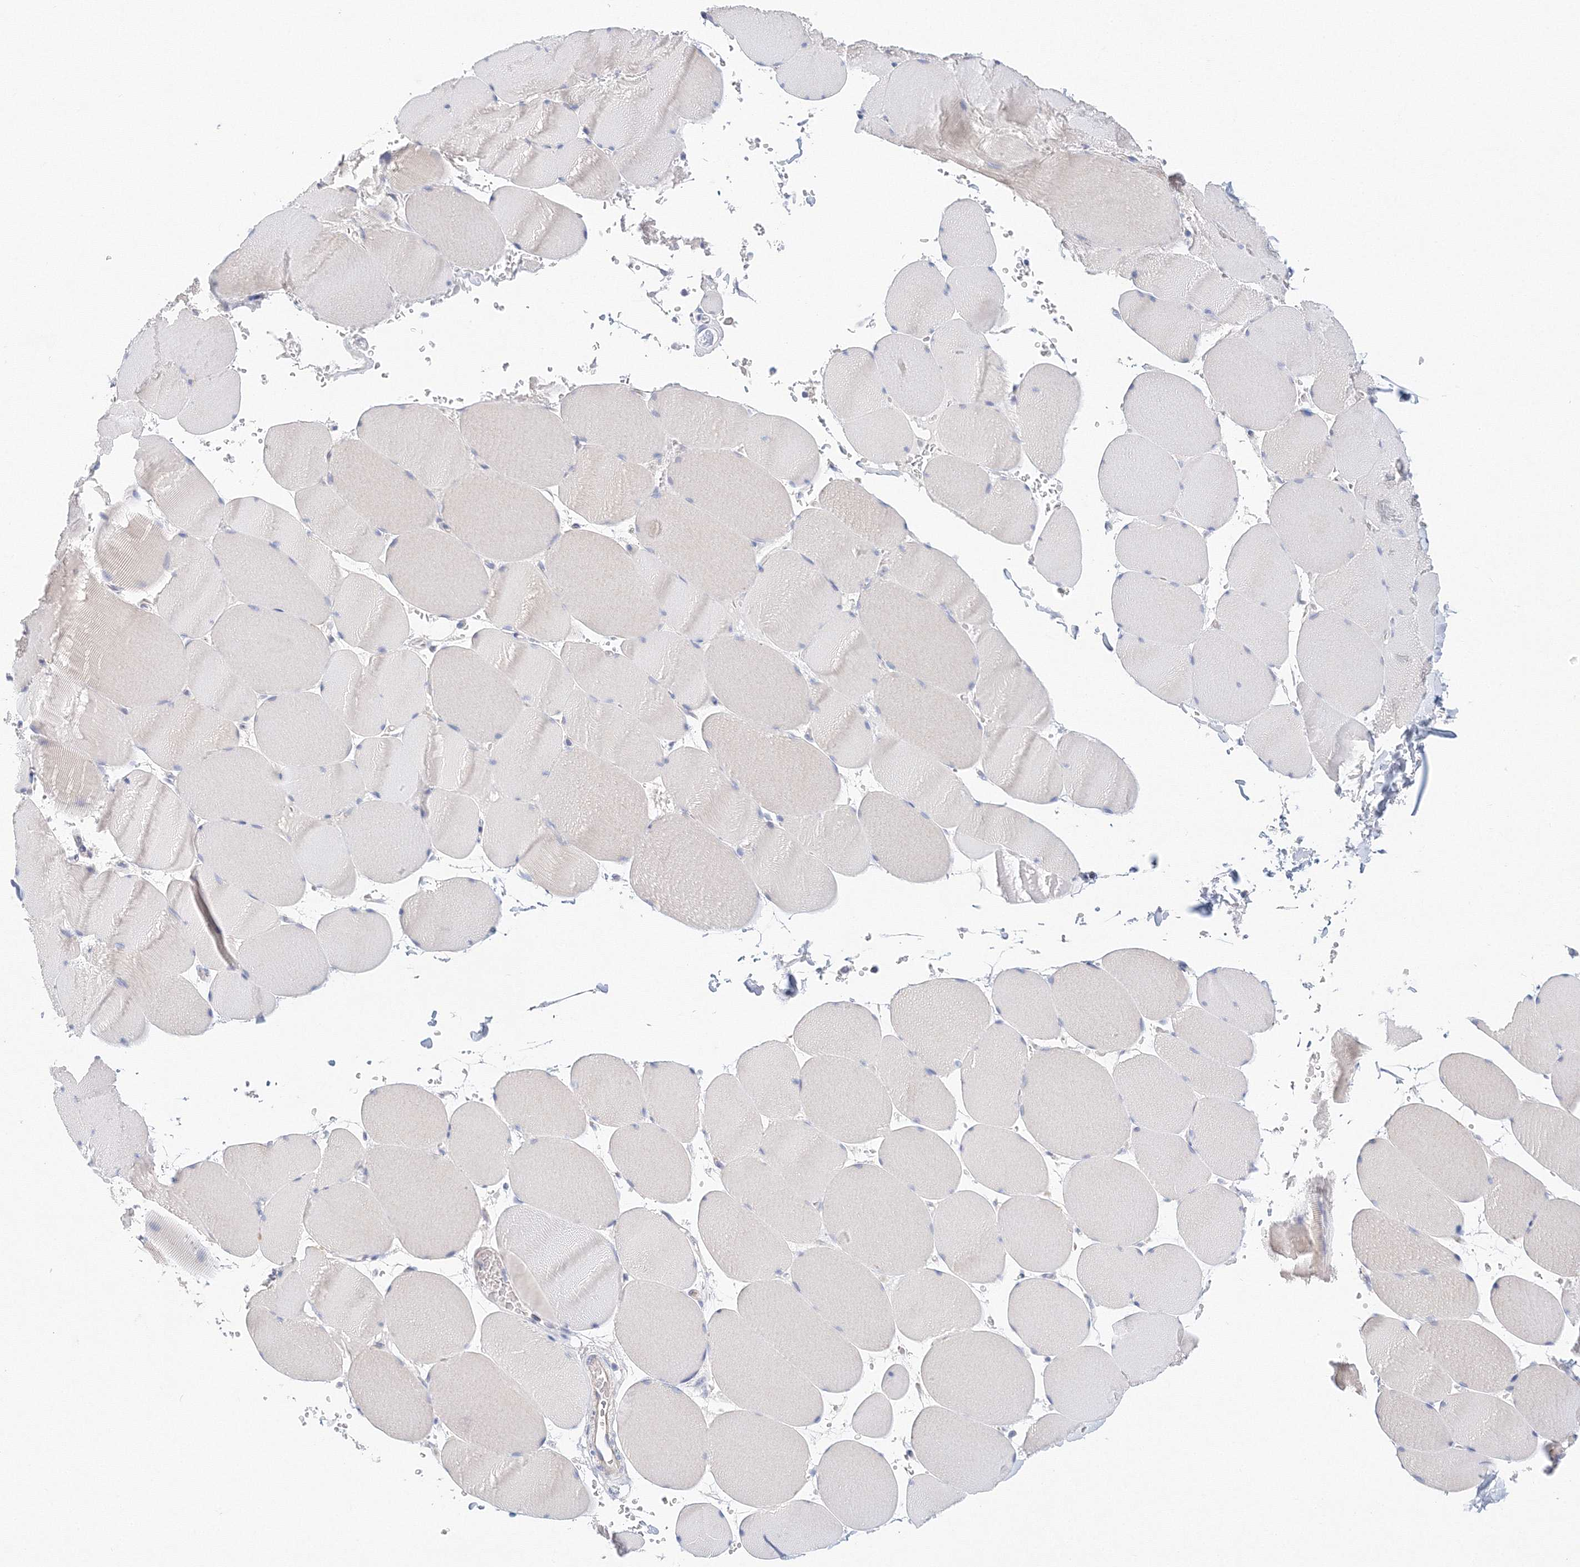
{"staining": {"intensity": "negative", "quantity": "none", "location": "none"}, "tissue": "skeletal muscle", "cell_type": "Myocytes", "image_type": "normal", "snomed": [{"axis": "morphology", "description": "Normal tissue, NOS"}, {"axis": "topography", "description": "Skeletal muscle"}, {"axis": "topography", "description": "Head-Neck"}], "caption": "Protein analysis of benign skeletal muscle reveals no significant positivity in myocytes.", "gene": "LRRIQ4", "patient": {"sex": "male", "age": 66}}